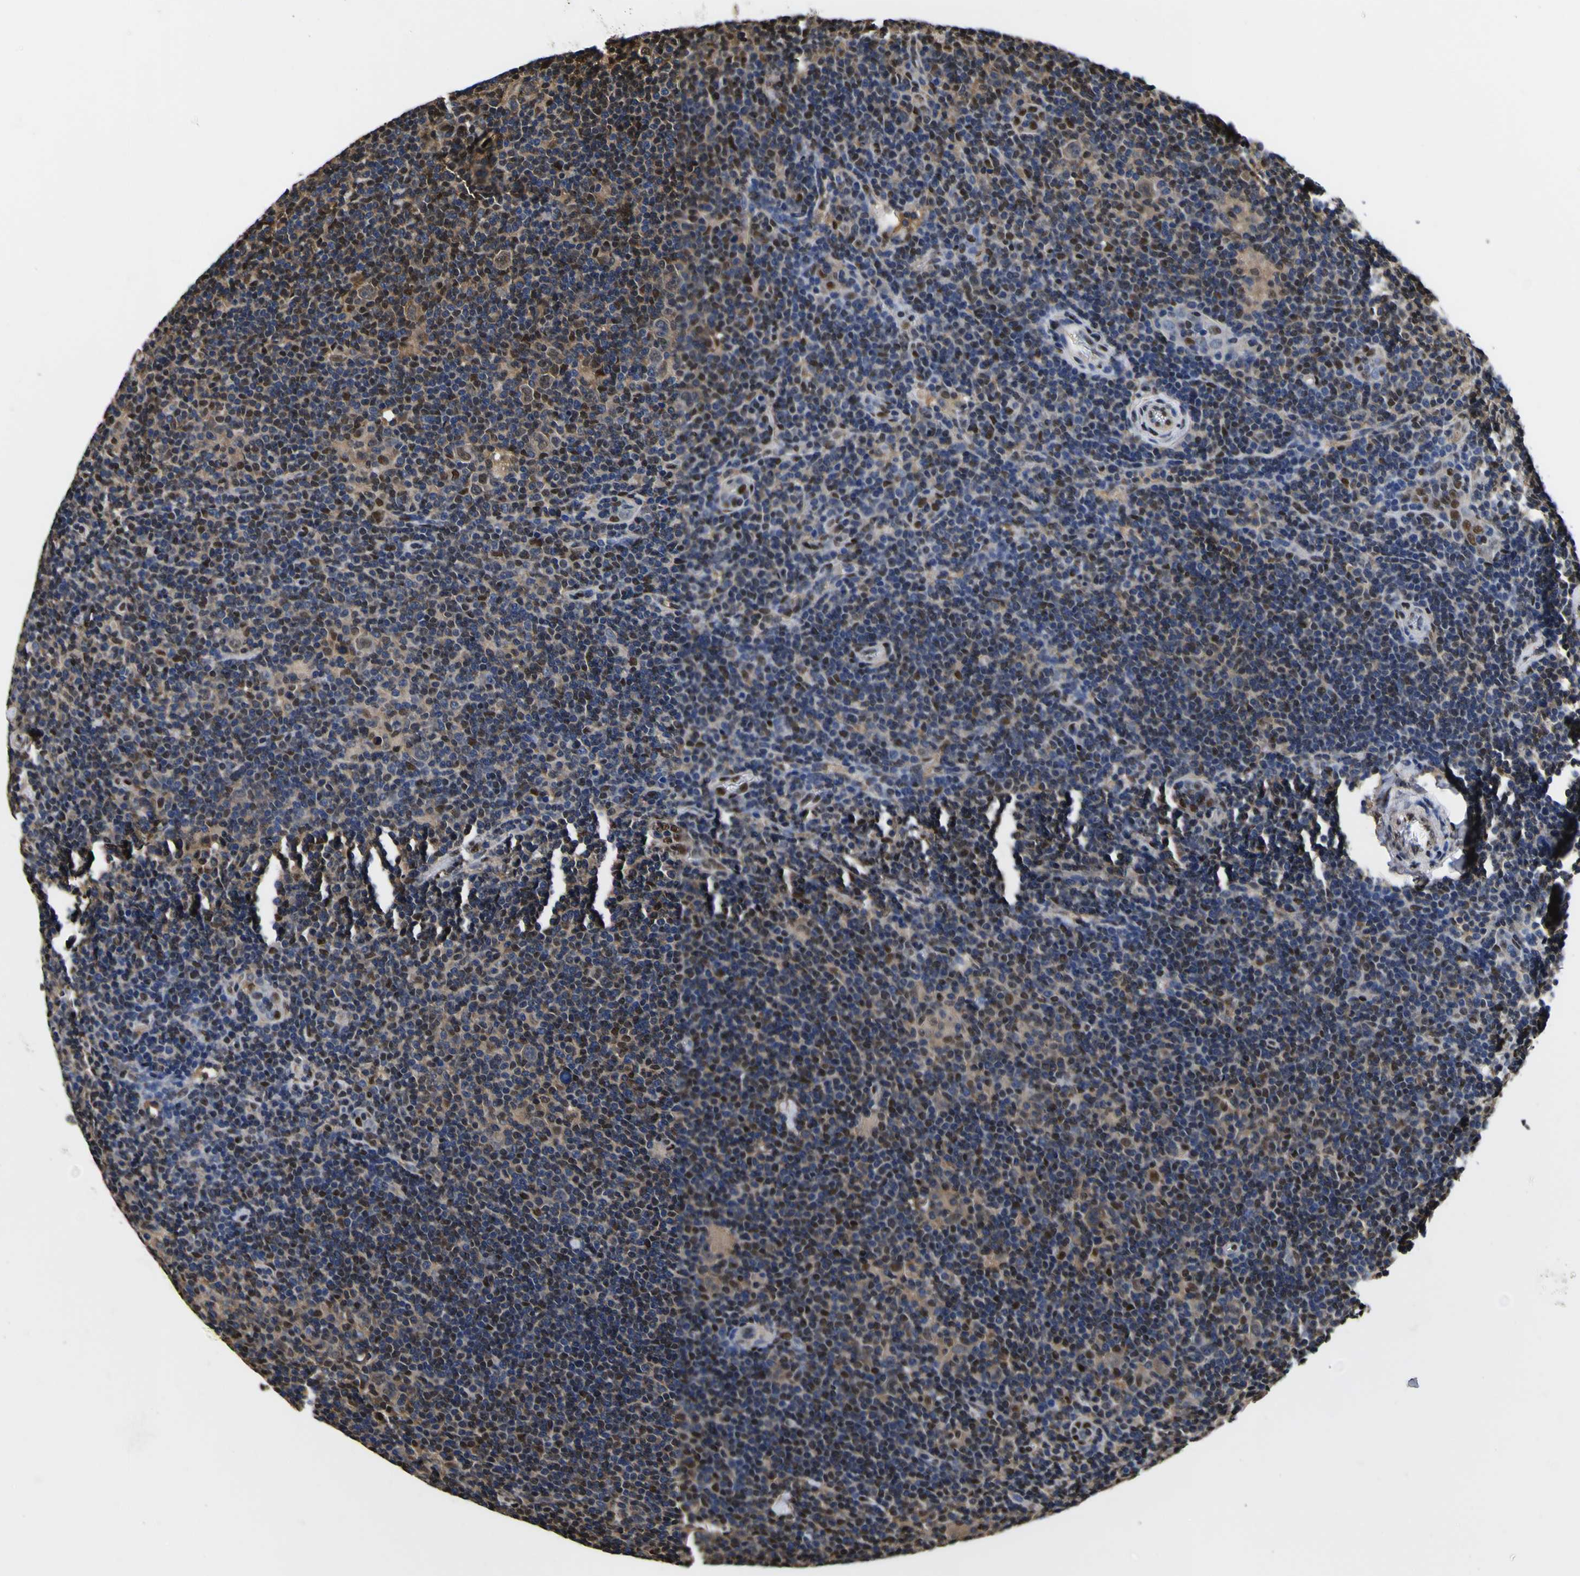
{"staining": {"intensity": "weak", "quantity": ">75%", "location": "cytoplasmic/membranous"}, "tissue": "lymphoma", "cell_type": "Tumor cells", "image_type": "cancer", "snomed": [{"axis": "morphology", "description": "Hodgkin's disease, NOS"}, {"axis": "topography", "description": "Lymph node"}], "caption": "Protein expression analysis of Hodgkin's disease shows weak cytoplasmic/membranous expression in approximately >75% of tumor cells. The protein of interest is stained brown, and the nuclei are stained in blue (DAB (3,3'-diaminobenzidine) IHC with brightfield microscopy, high magnification).", "gene": "FAM110B", "patient": {"sex": "female", "age": 57}}